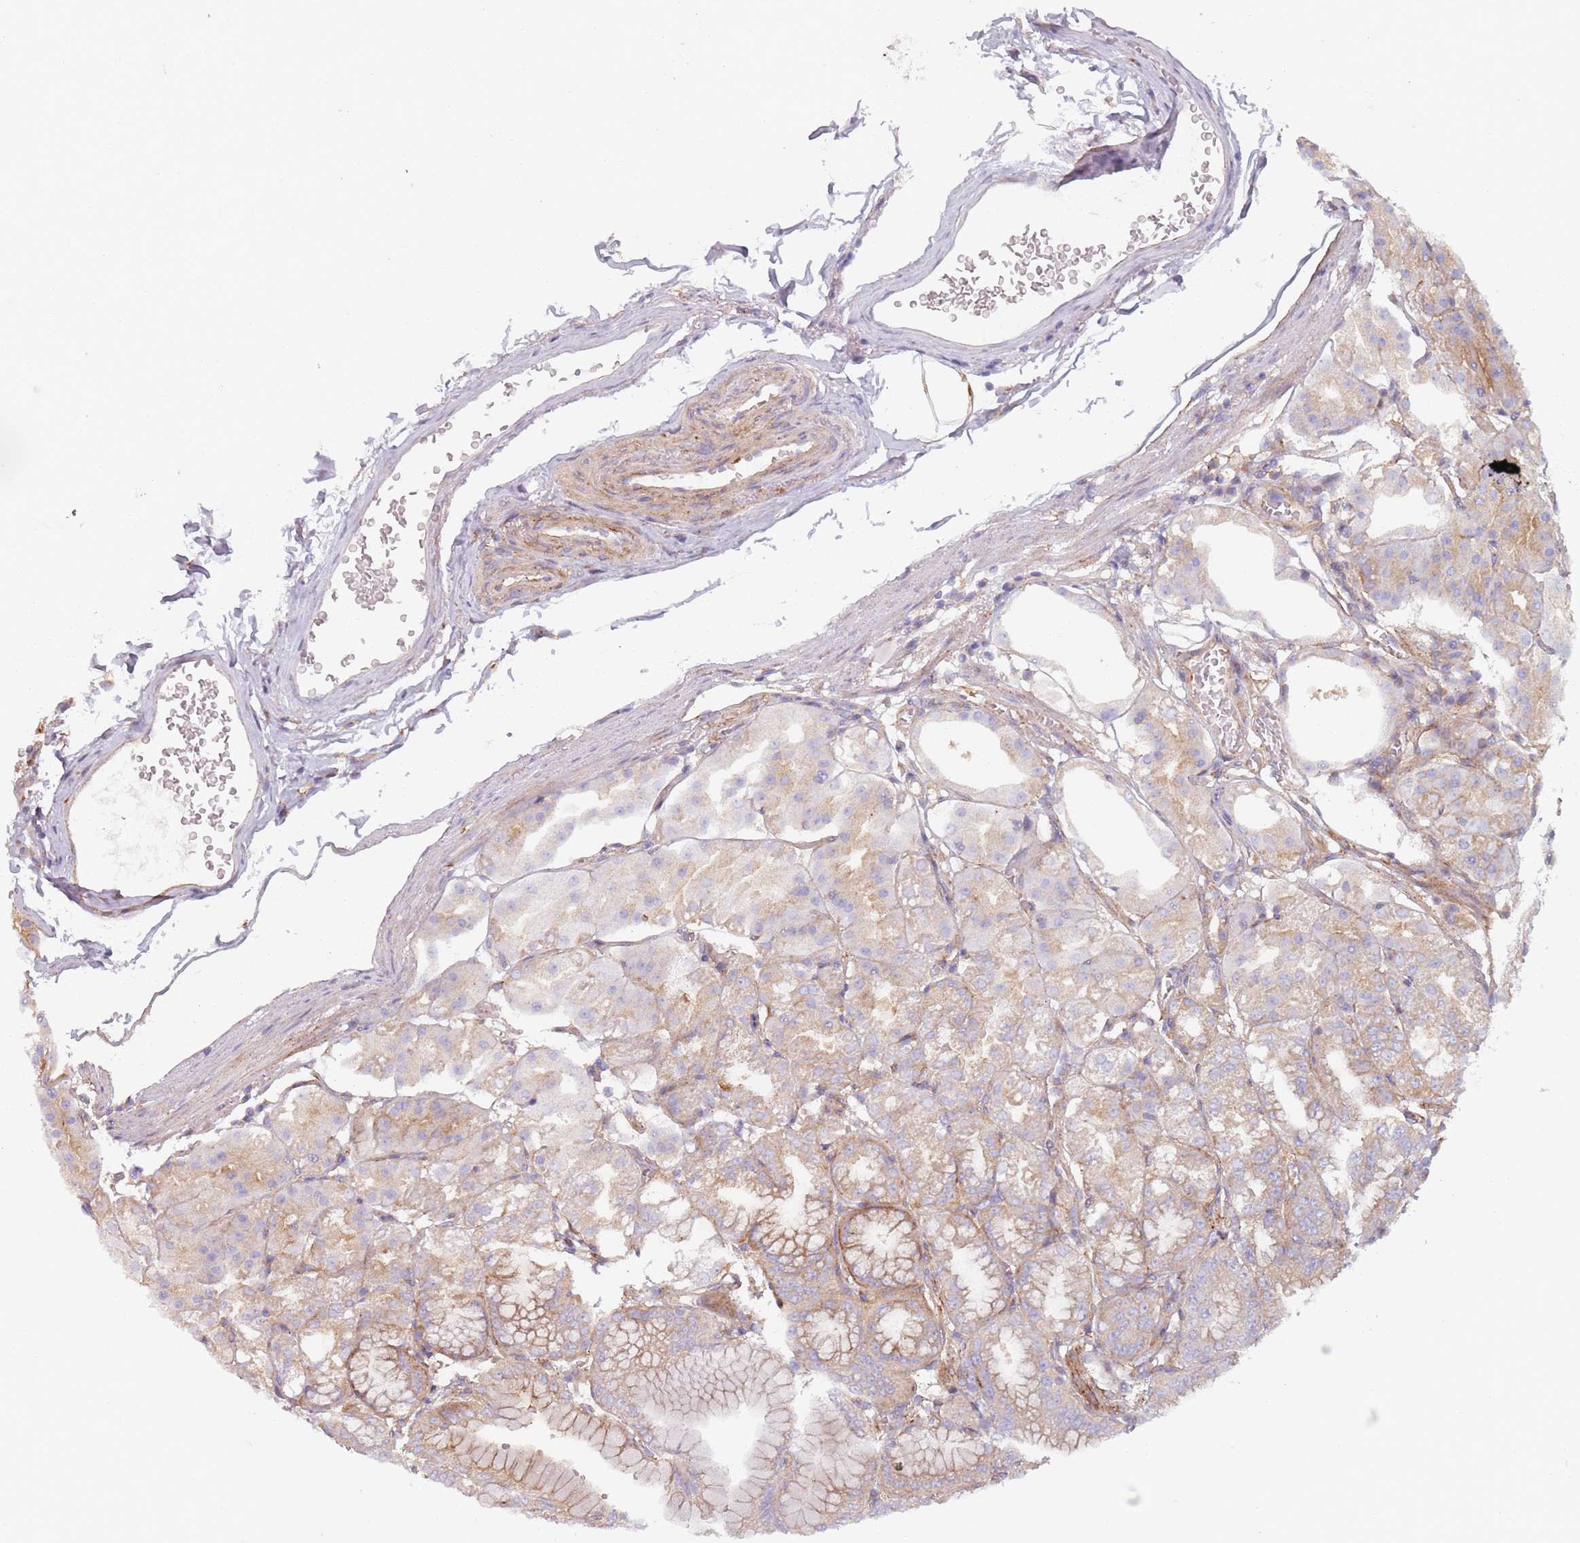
{"staining": {"intensity": "moderate", "quantity": "25%-75%", "location": "cytoplasmic/membranous"}, "tissue": "stomach", "cell_type": "Glandular cells", "image_type": "normal", "snomed": [{"axis": "morphology", "description": "Normal tissue, NOS"}, {"axis": "topography", "description": "Stomach, lower"}], "caption": "The histopathology image exhibits immunohistochemical staining of normal stomach. There is moderate cytoplasmic/membranous expression is seen in about 25%-75% of glandular cells. The protein of interest is shown in brown color, while the nuclei are stained blue.", "gene": "TPD52L2", "patient": {"sex": "male", "age": 71}}